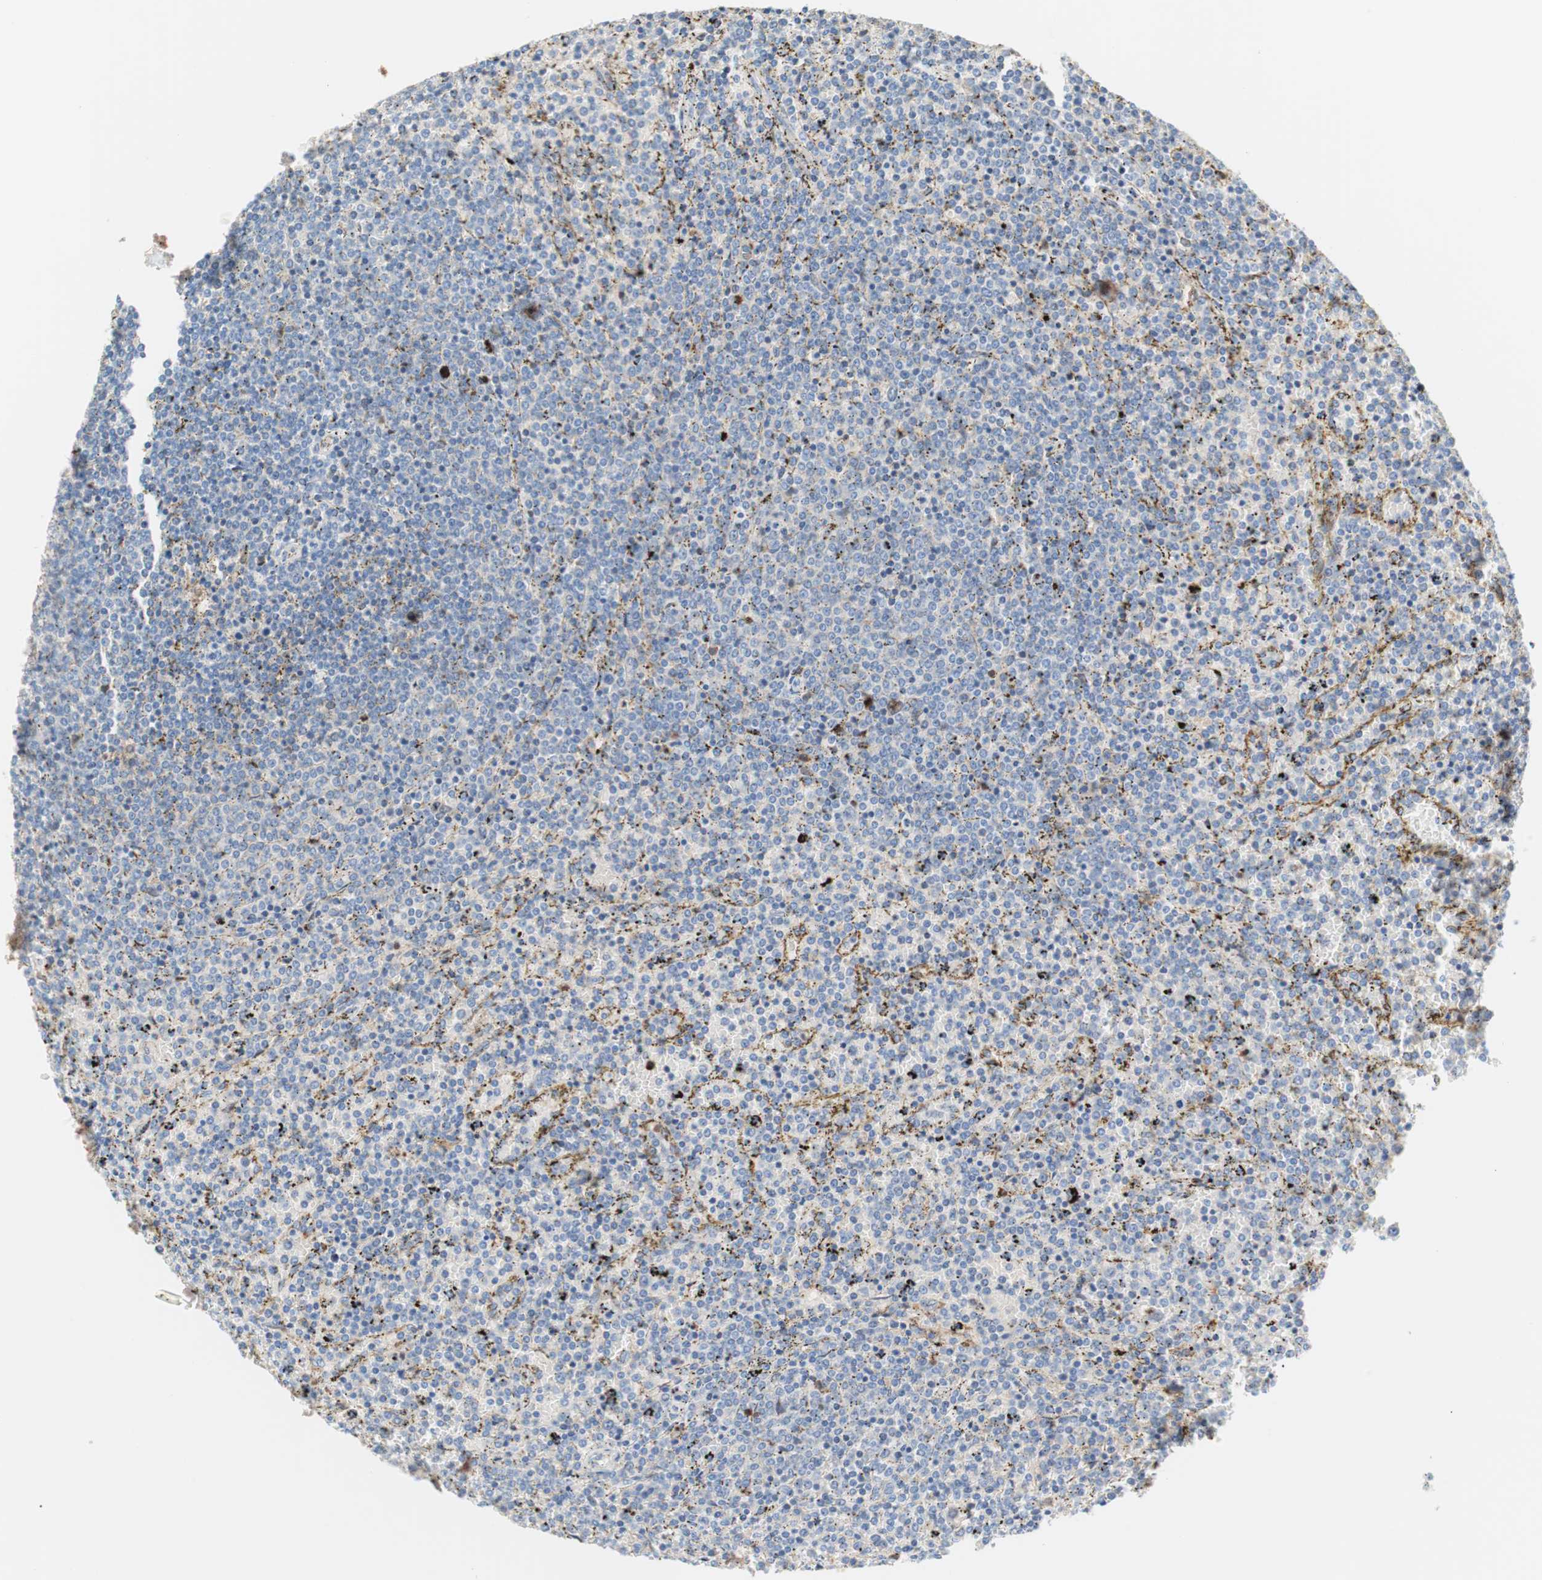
{"staining": {"intensity": "negative", "quantity": "none", "location": "none"}, "tissue": "lymphoma", "cell_type": "Tumor cells", "image_type": "cancer", "snomed": [{"axis": "morphology", "description": "Malignant lymphoma, non-Hodgkin's type, Low grade"}, {"axis": "topography", "description": "Spleen"}], "caption": "Histopathology image shows no protein positivity in tumor cells of lymphoma tissue. (DAB (3,3'-diaminobenzidine) IHC visualized using brightfield microscopy, high magnification).", "gene": "RBP4", "patient": {"sex": "female", "age": 77}}